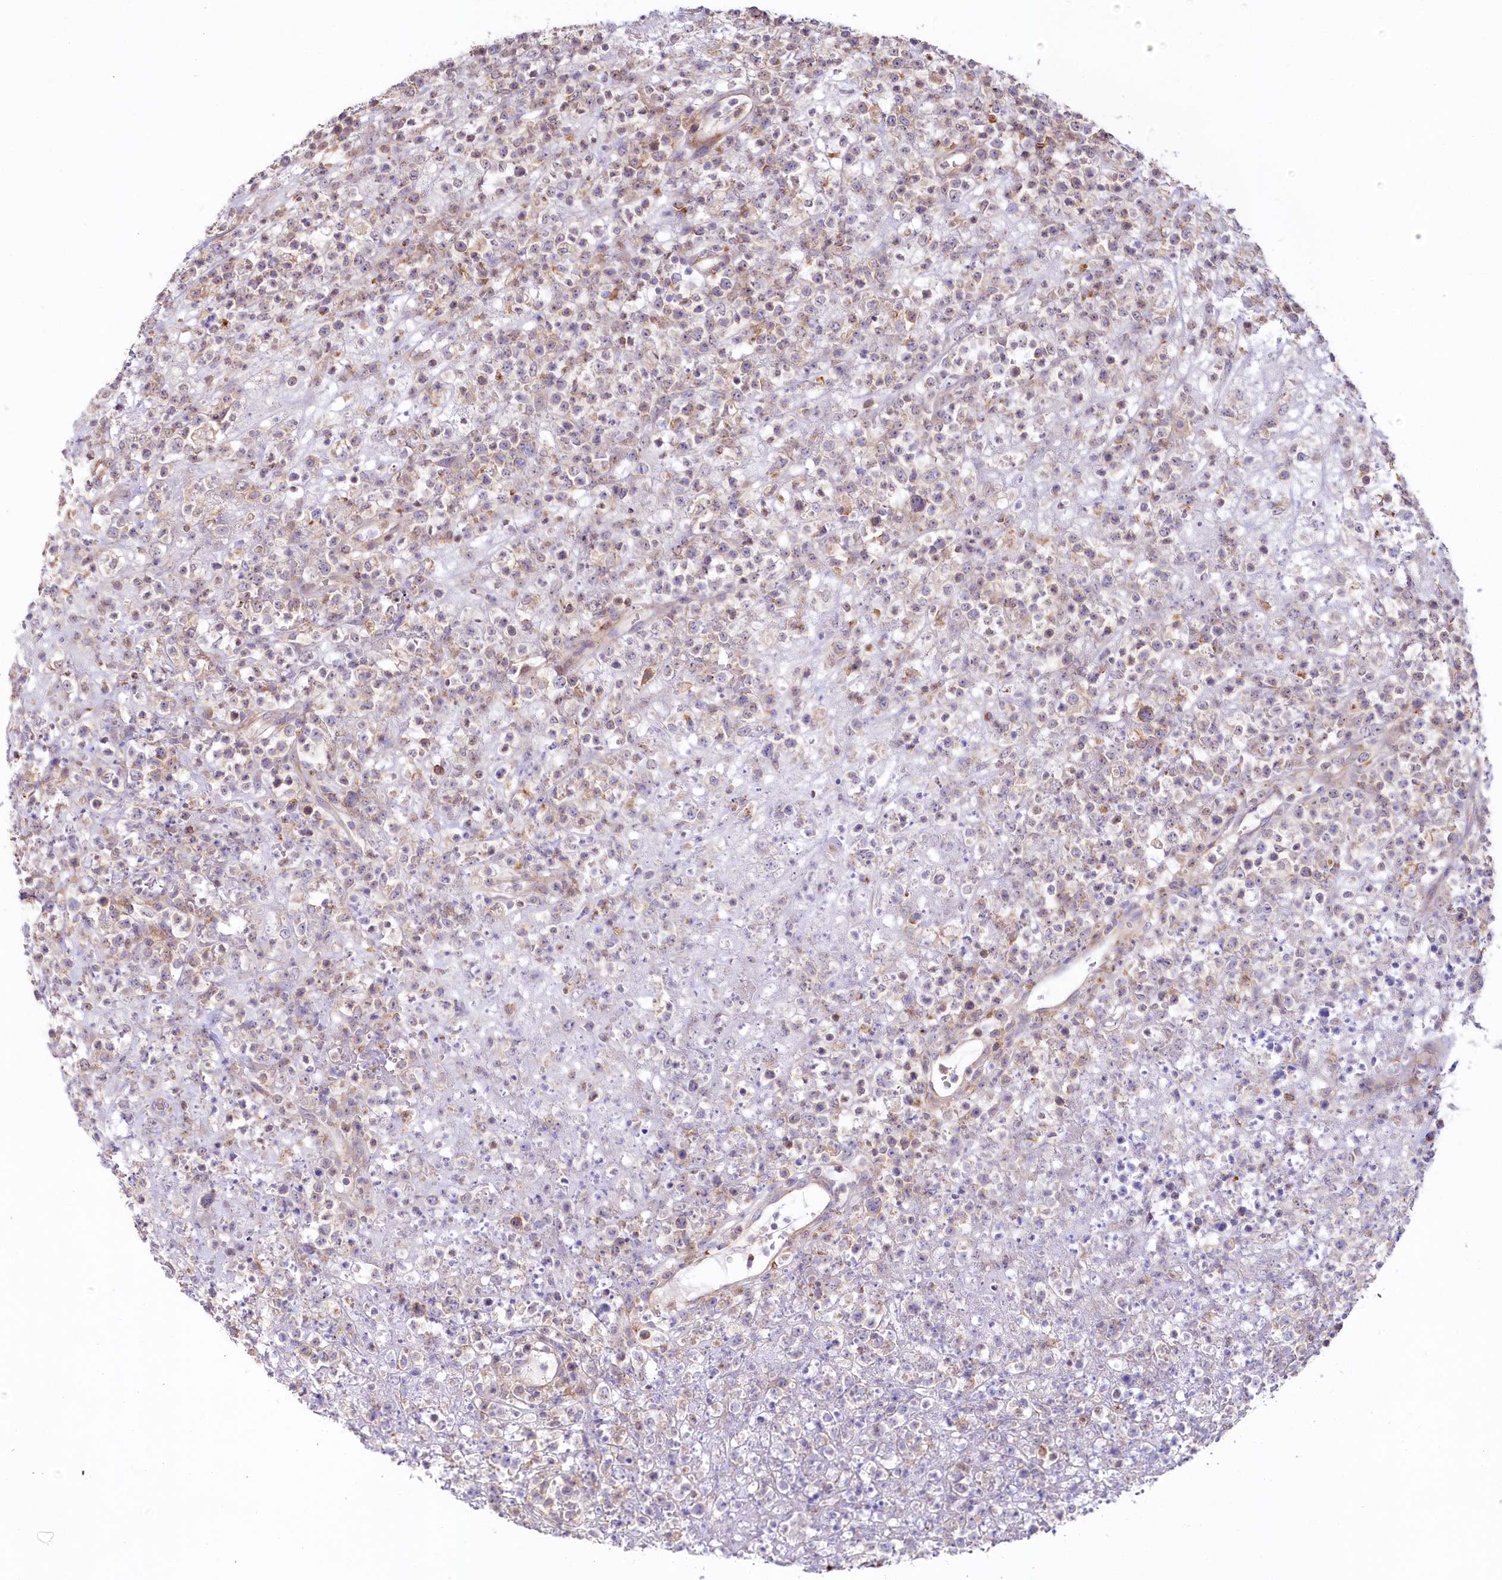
{"staining": {"intensity": "negative", "quantity": "none", "location": "none"}, "tissue": "lymphoma", "cell_type": "Tumor cells", "image_type": "cancer", "snomed": [{"axis": "morphology", "description": "Malignant lymphoma, non-Hodgkin's type, High grade"}, {"axis": "topography", "description": "Colon"}], "caption": "DAB immunohistochemical staining of lymphoma shows no significant staining in tumor cells. (DAB (3,3'-diaminobenzidine) IHC with hematoxylin counter stain).", "gene": "SLC6A11", "patient": {"sex": "female", "age": 53}}